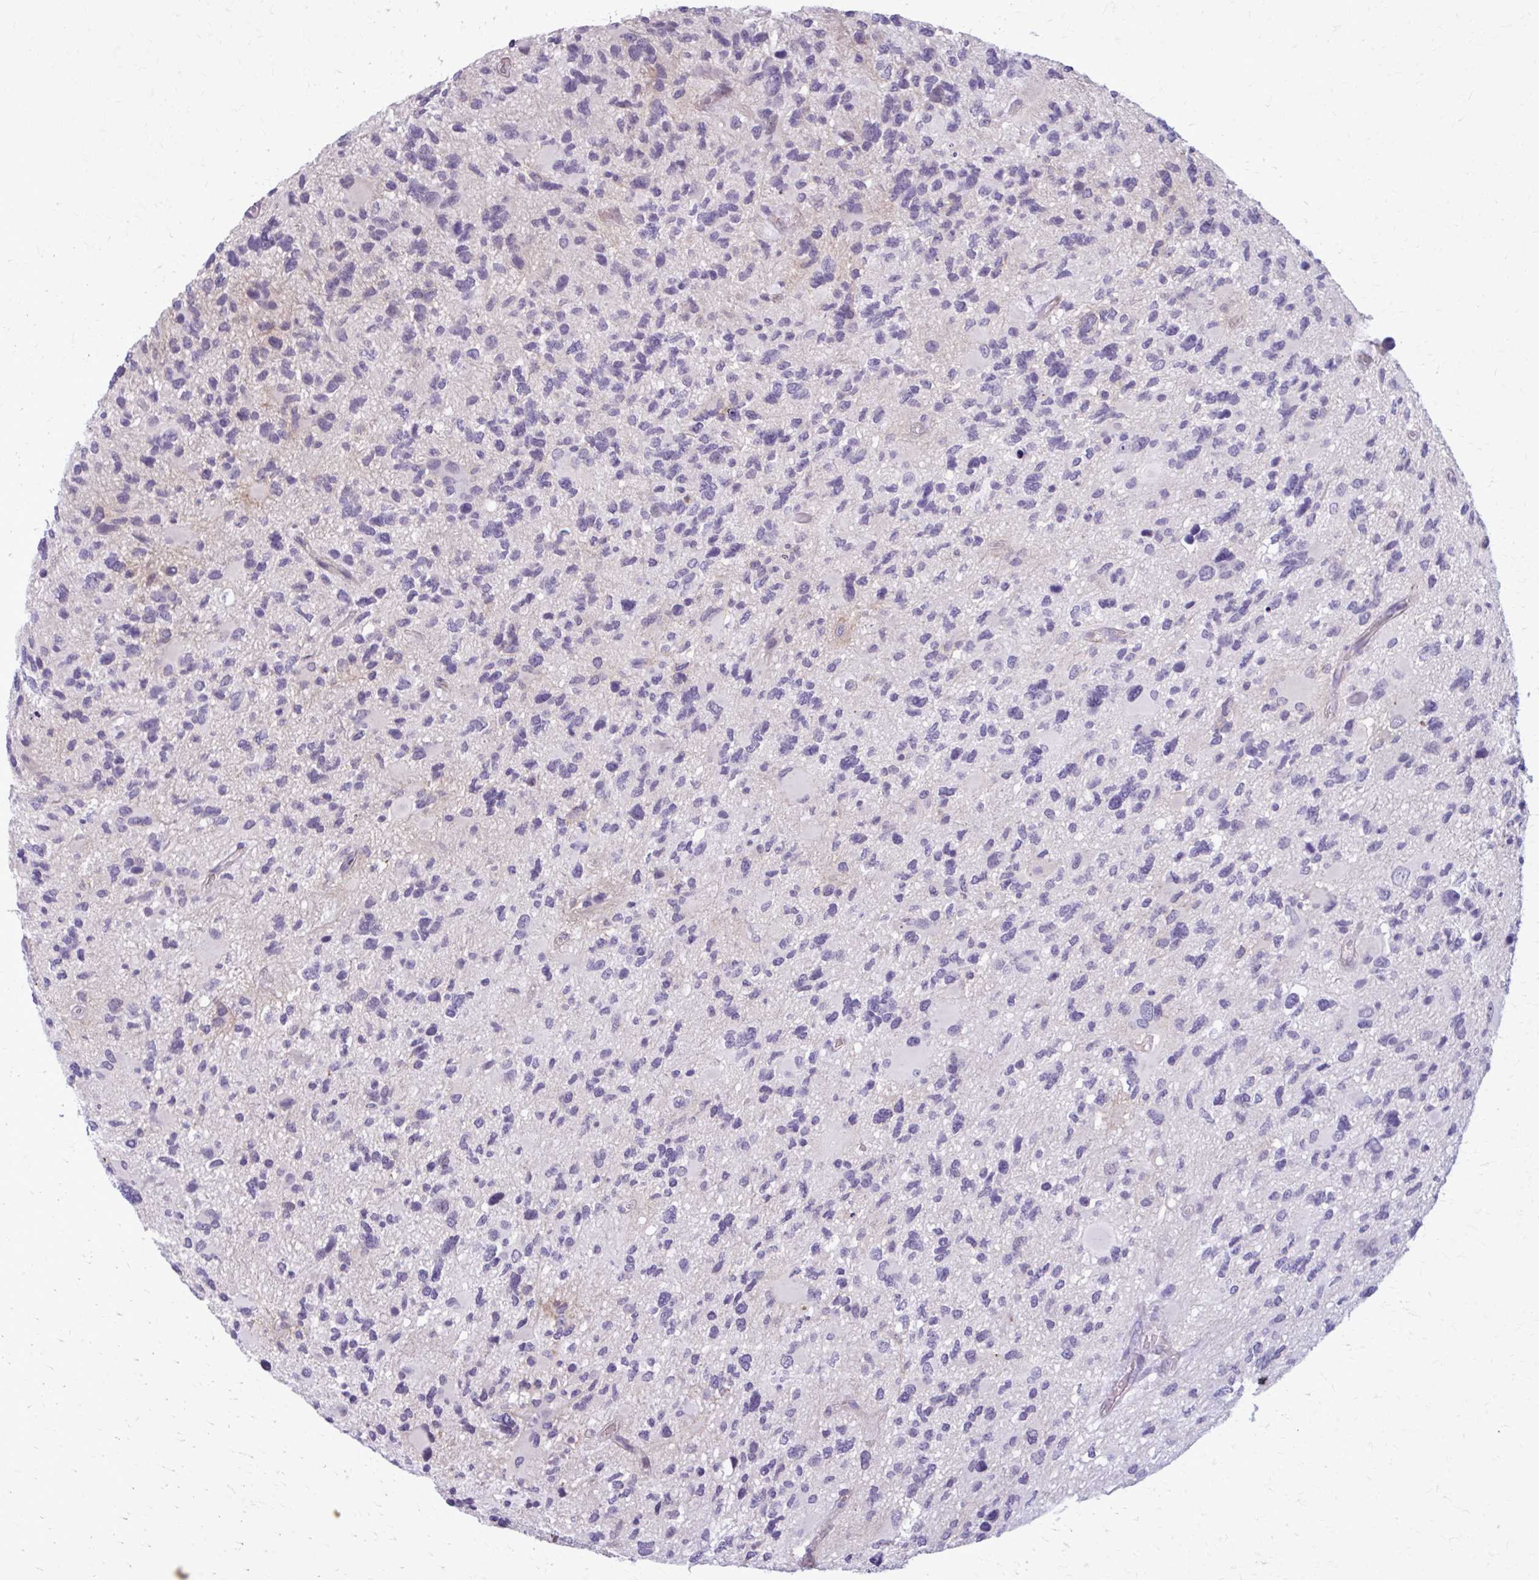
{"staining": {"intensity": "negative", "quantity": "none", "location": "none"}, "tissue": "glioma", "cell_type": "Tumor cells", "image_type": "cancer", "snomed": [{"axis": "morphology", "description": "Glioma, malignant, High grade"}, {"axis": "topography", "description": "Brain"}], "caption": "Tumor cells are negative for protein expression in human high-grade glioma (malignant).", "gene": "CD38", "patient": {"sex": "female", "age": 11}}